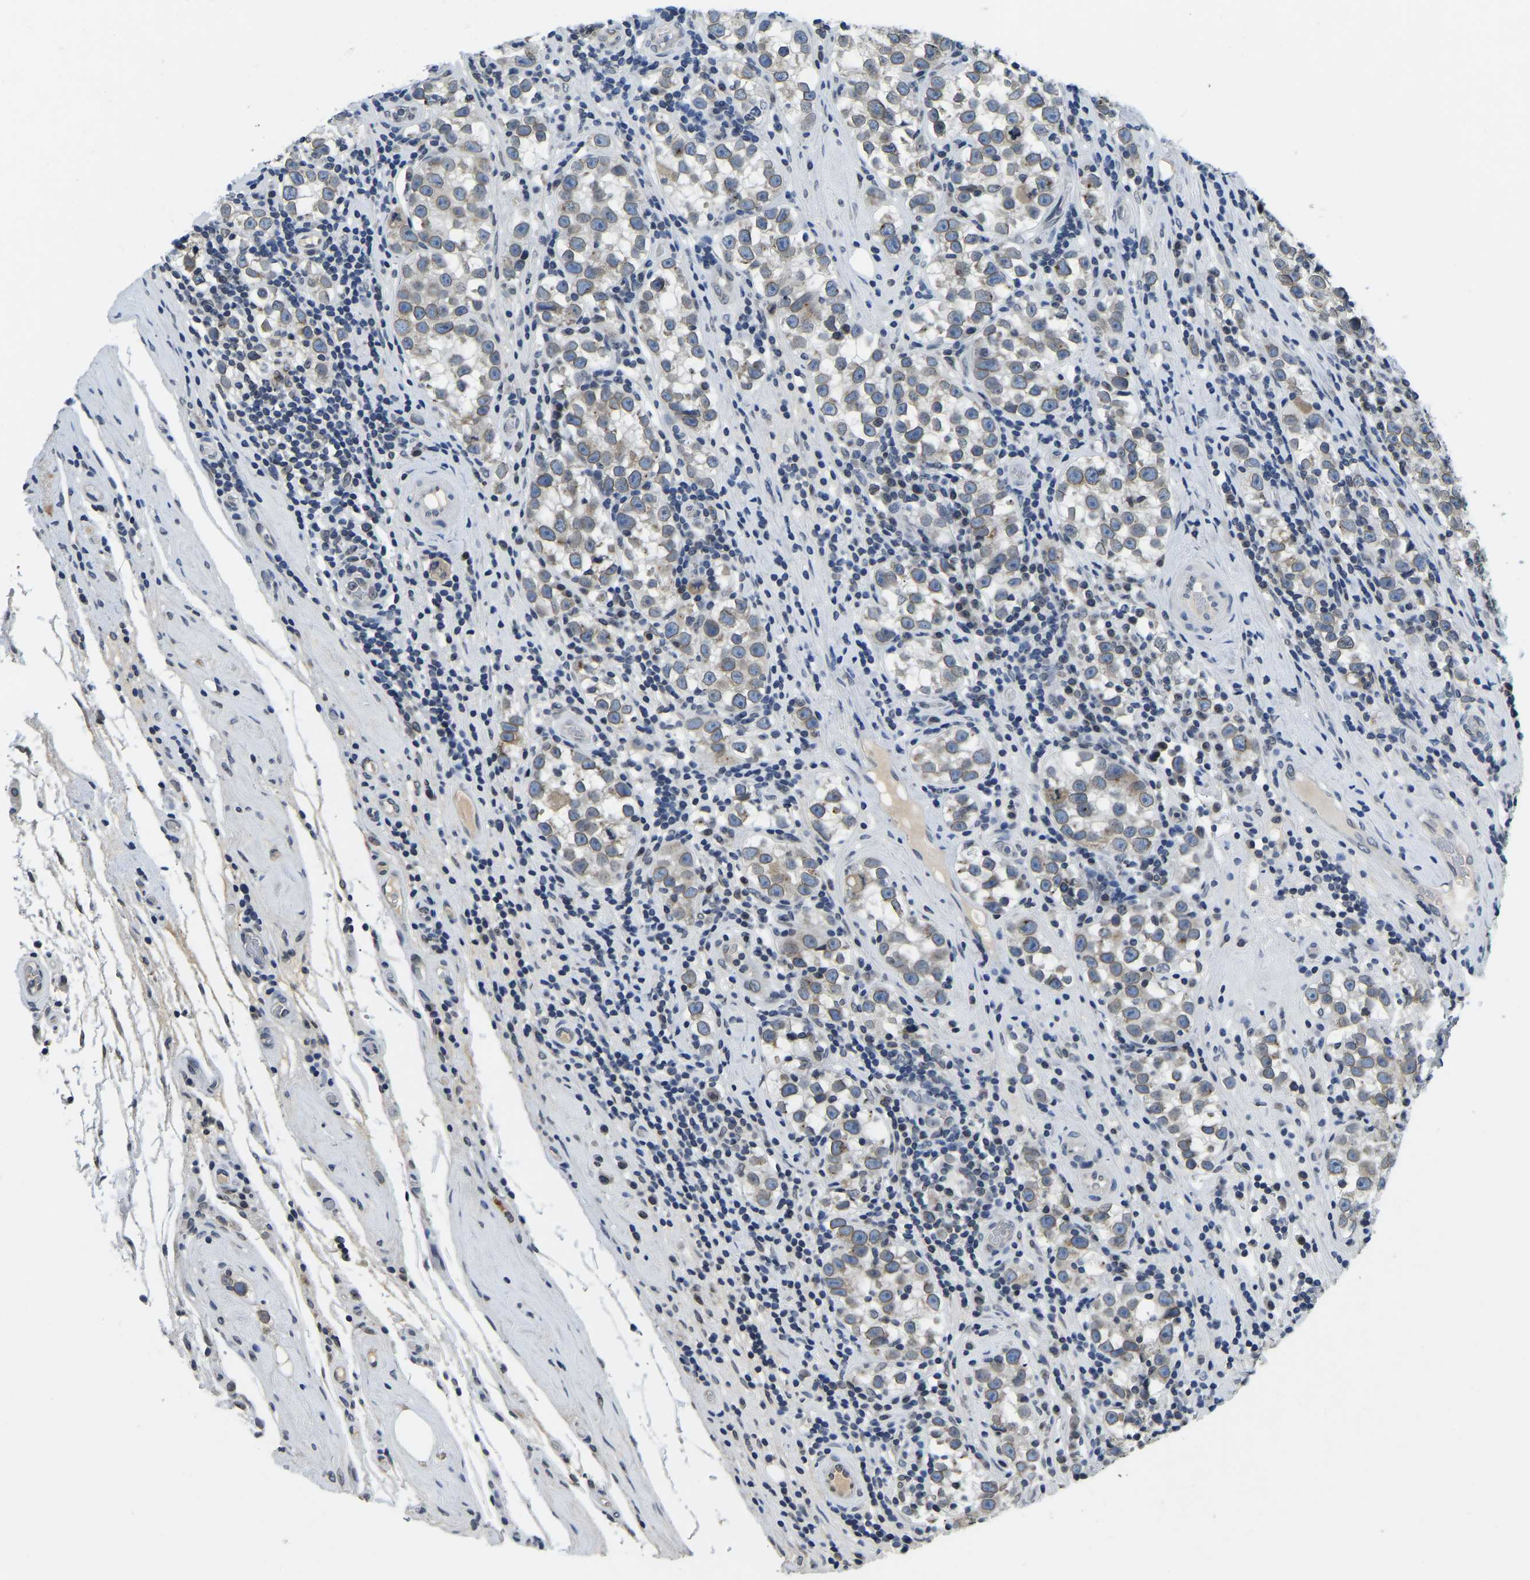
{"staining": {"intensity": "weak", "quantity": ">75%", "location": "cytoplasmic/membranous,nuclear"}, "tissue": "testis cancer", "cell_type": "Tumor cells", "image_type": "cancer", "snomed": [{"axis": "morphology", "description": "Normal tissue, NOS"}, {"axis": "morphology", "description": "Seminoma, NOS"}, {"axis": "topography", "description": "Testis"}], "caption": "Testis cancer tissue shows weak cytoplasmic/membranous and nuclear positivity in about >75% of tumor cells, visualized by immunohistochemistry.", "gene": "RANBP2", "patient": {"sex": "male", "age": 43}}